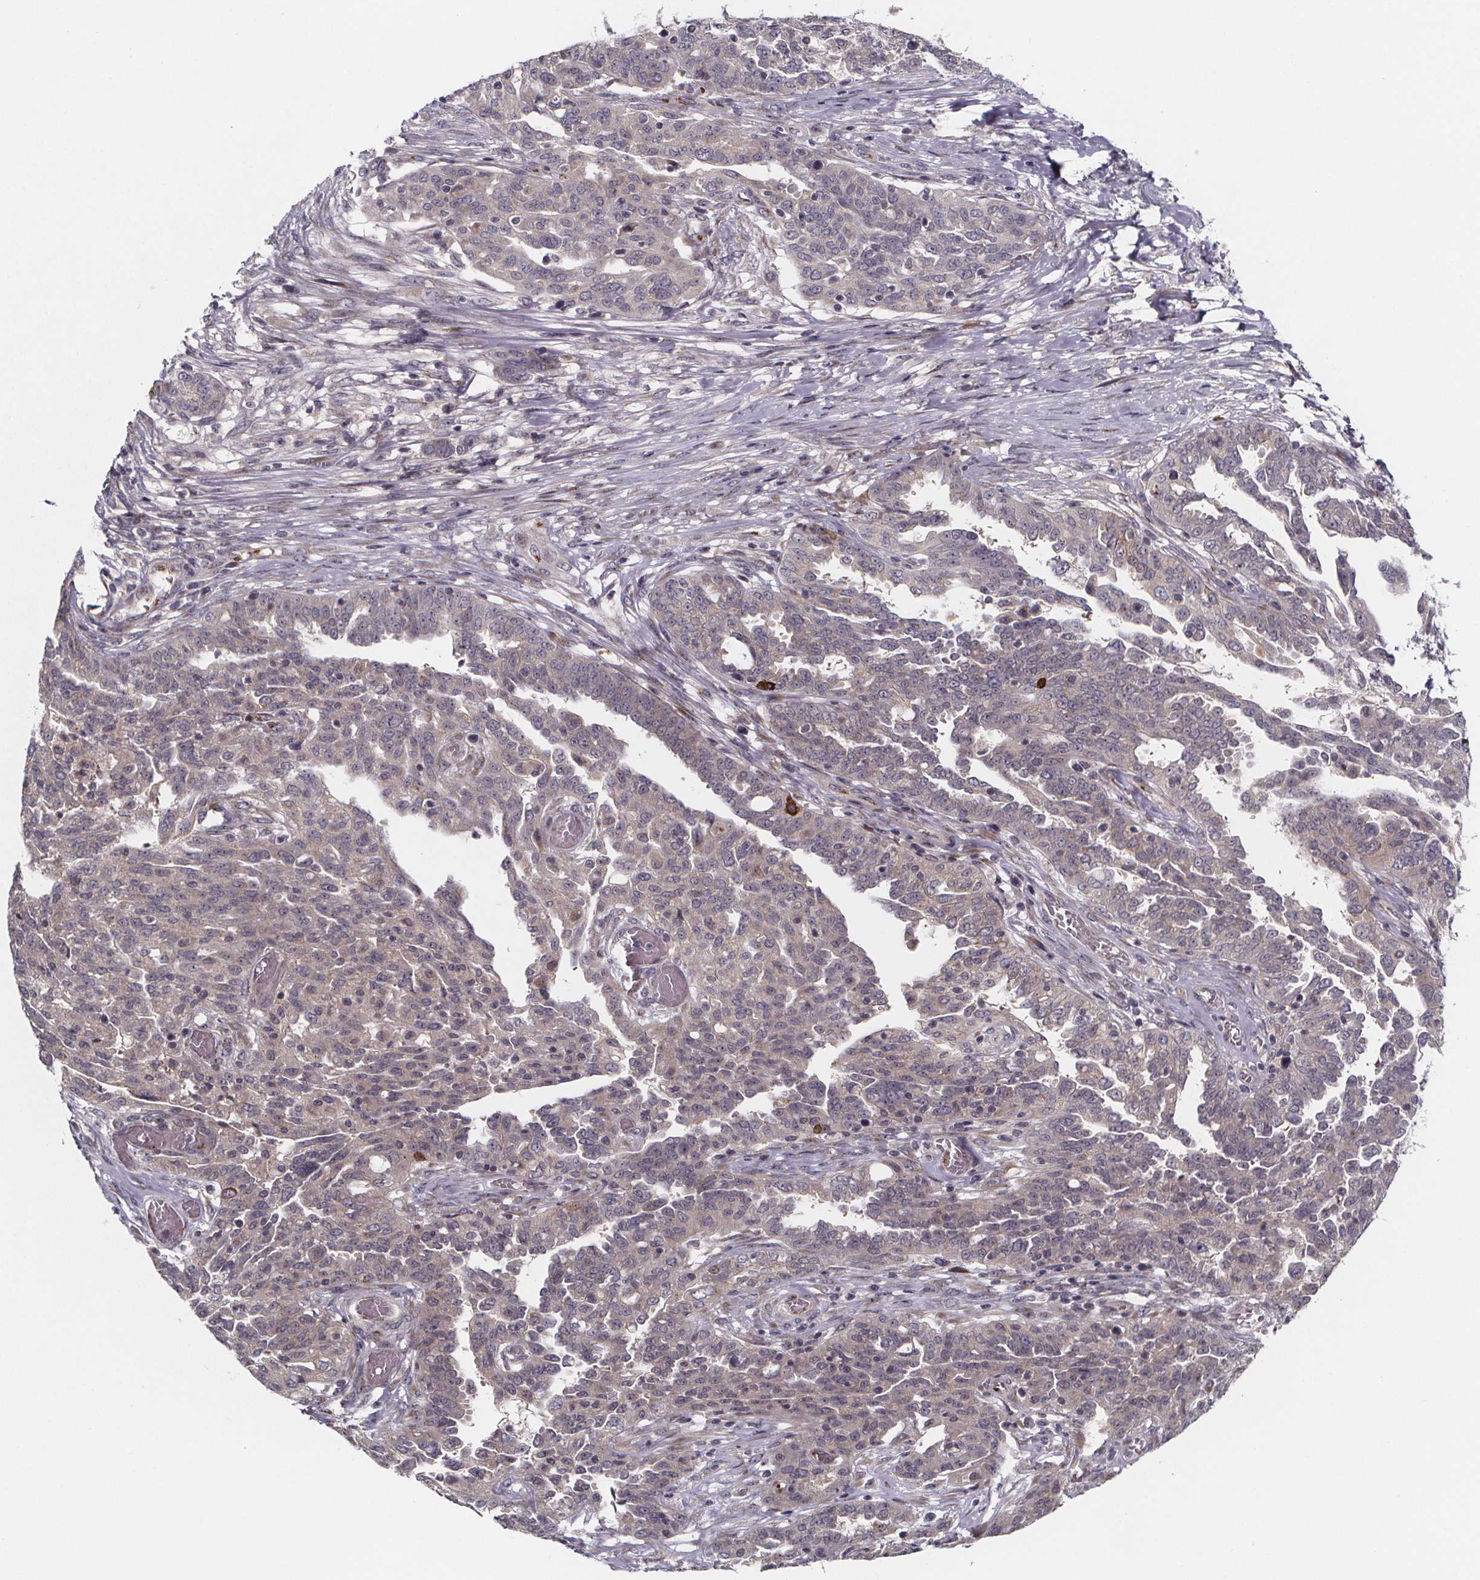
{"staining": {"intensity": "negative", "quantity": "none", "location": "none"}, "tissue": "ovarian cancer", "cell_type": "Tumor cells", "image_type": "cancer", "snomed": [{"axis": "morphology", "description": "Cystadenocarcinoma, serous, NOS"}, {"axis": "topography", "description": "Ovary"}], "caption": "This is an immunohistochemistry image of human ovarian cancer. There is no staining in tumor cells.", "gene": "NDST1", "patient": {"sex": "female", "age": 67}}